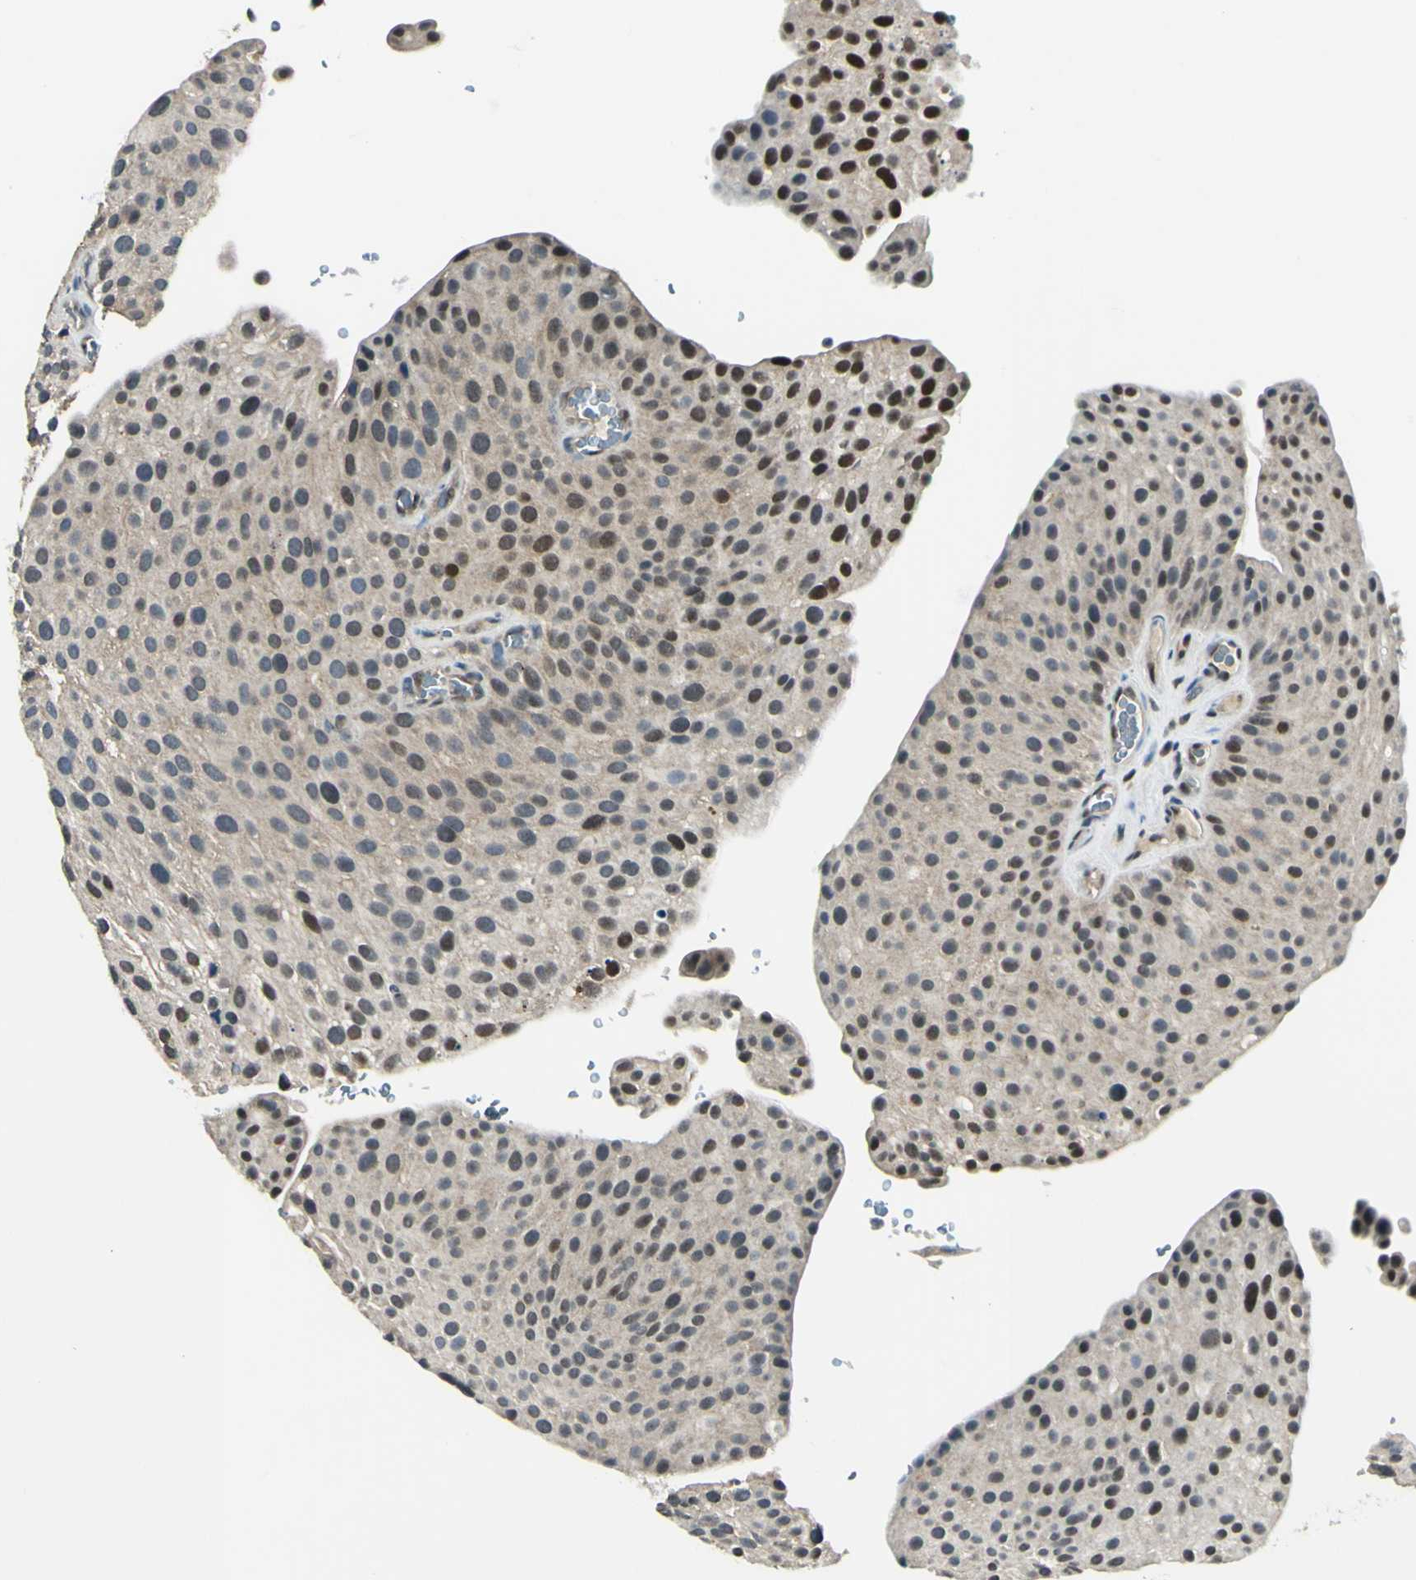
{"staining": {"intensity": "weak", "quantity": "<25%", "location": "nuclear"}, "tissue": "urothelial cancer", "cell_type": "Tumor cells", "image_type": "cancer", "snomed": [{"axis": "morphology", "description": "Urothelial carcinoma, Low grade"}, {"axis": "topography", "description": "Smooth muscle"}, {"axis": "topography", "description": "Urinary bladder"}], "caption": "Immunohistochemical staining of urothelial cancer reveals no significant positivity in tumor cells.", "gene": "PSMD5", "patient": {"sex": "male", "age": 60}}